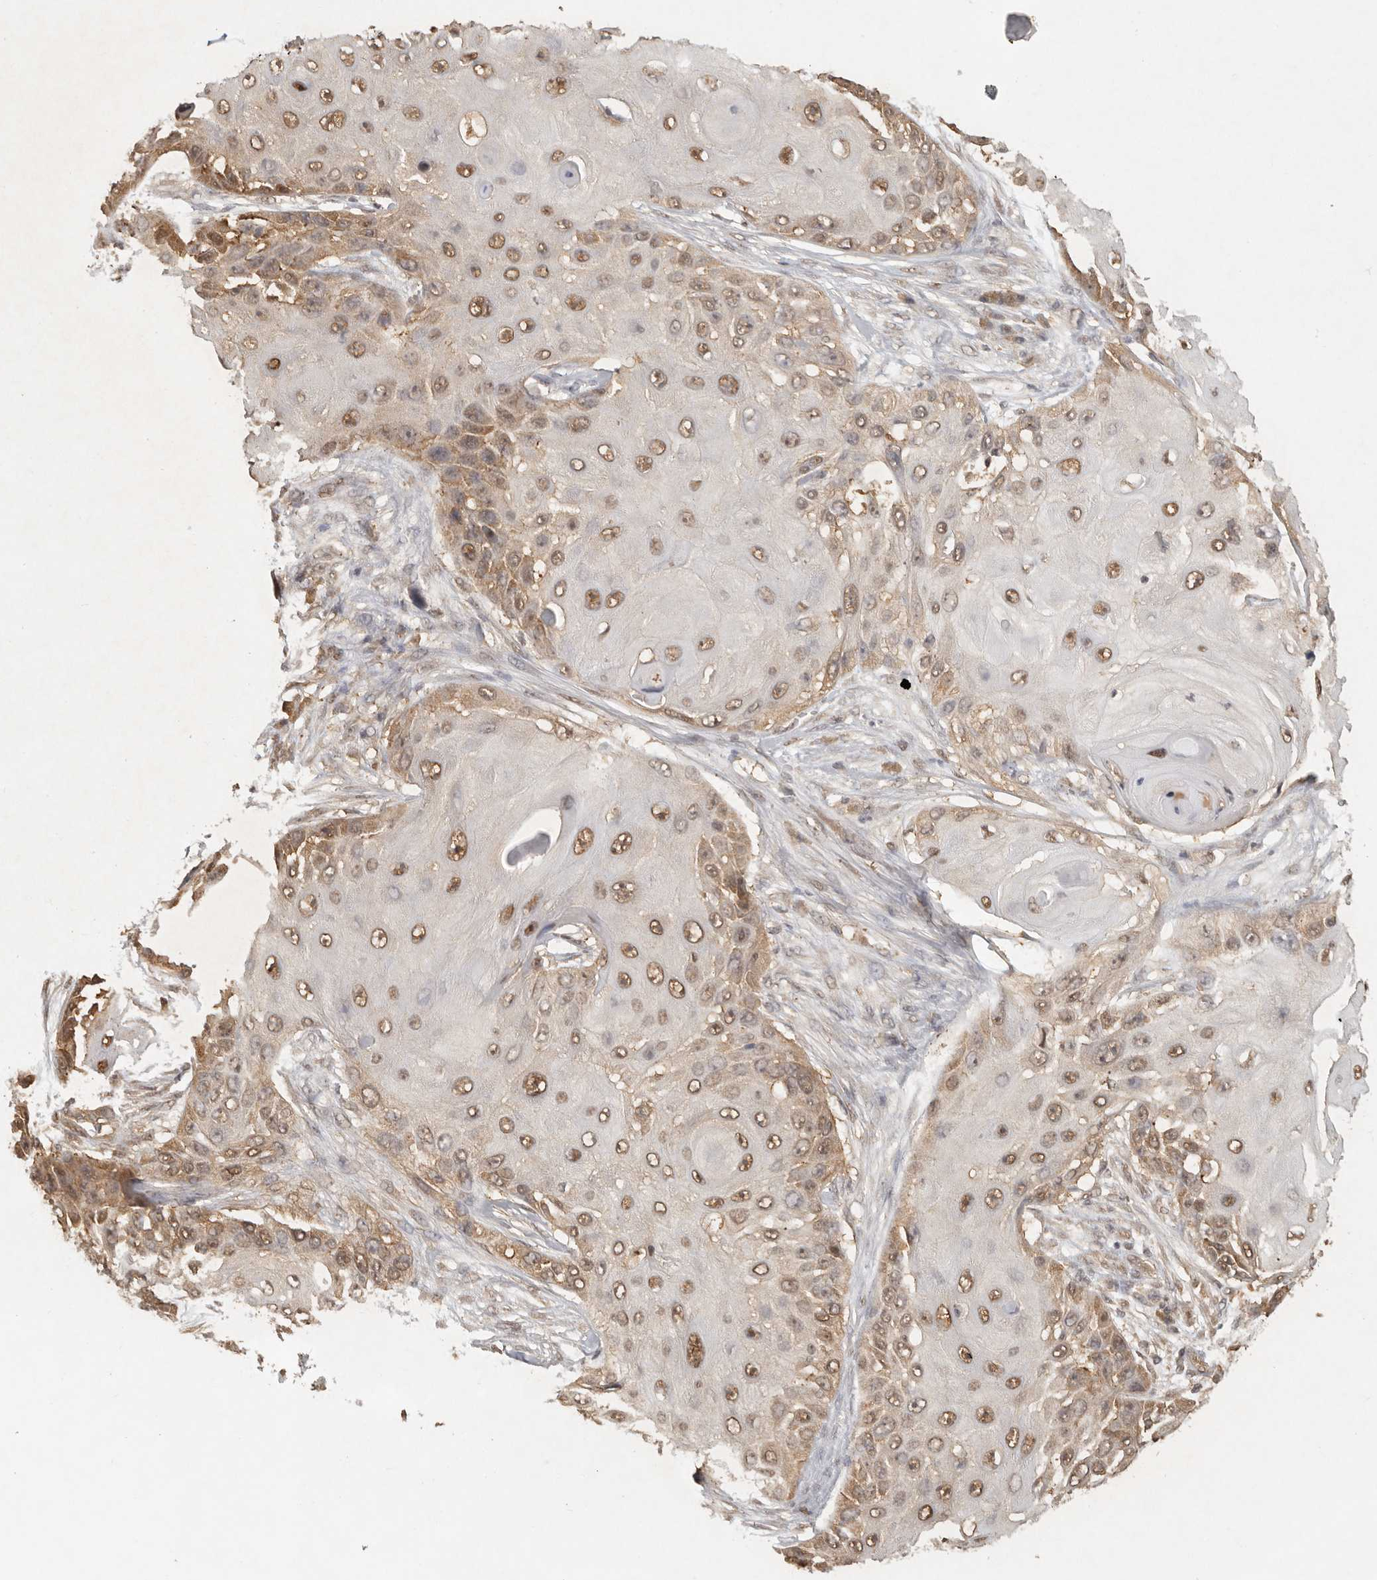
{"staining": {"intensity": "moderate", "quantity": ">75%", "location": "nuclear"}, "tissue": "skin cancer", "cell_type": "Tumor cells", "image_type": "cancer", "snomed": [{"axis": "morphology", "description": "Squamous cell carcinoma, NOS"}, {"axis": "topography", "description": "Skin"}], "caption": "Protein staining of skin cancer tissue displays moderate nuclear staining in approximately >75% of tumor cells. Immunohistochemistry stains the protein in brown and the nuclei are stained blue.", "gene": "PSMA5", "patient": {"sex": "female", "age": 44}}